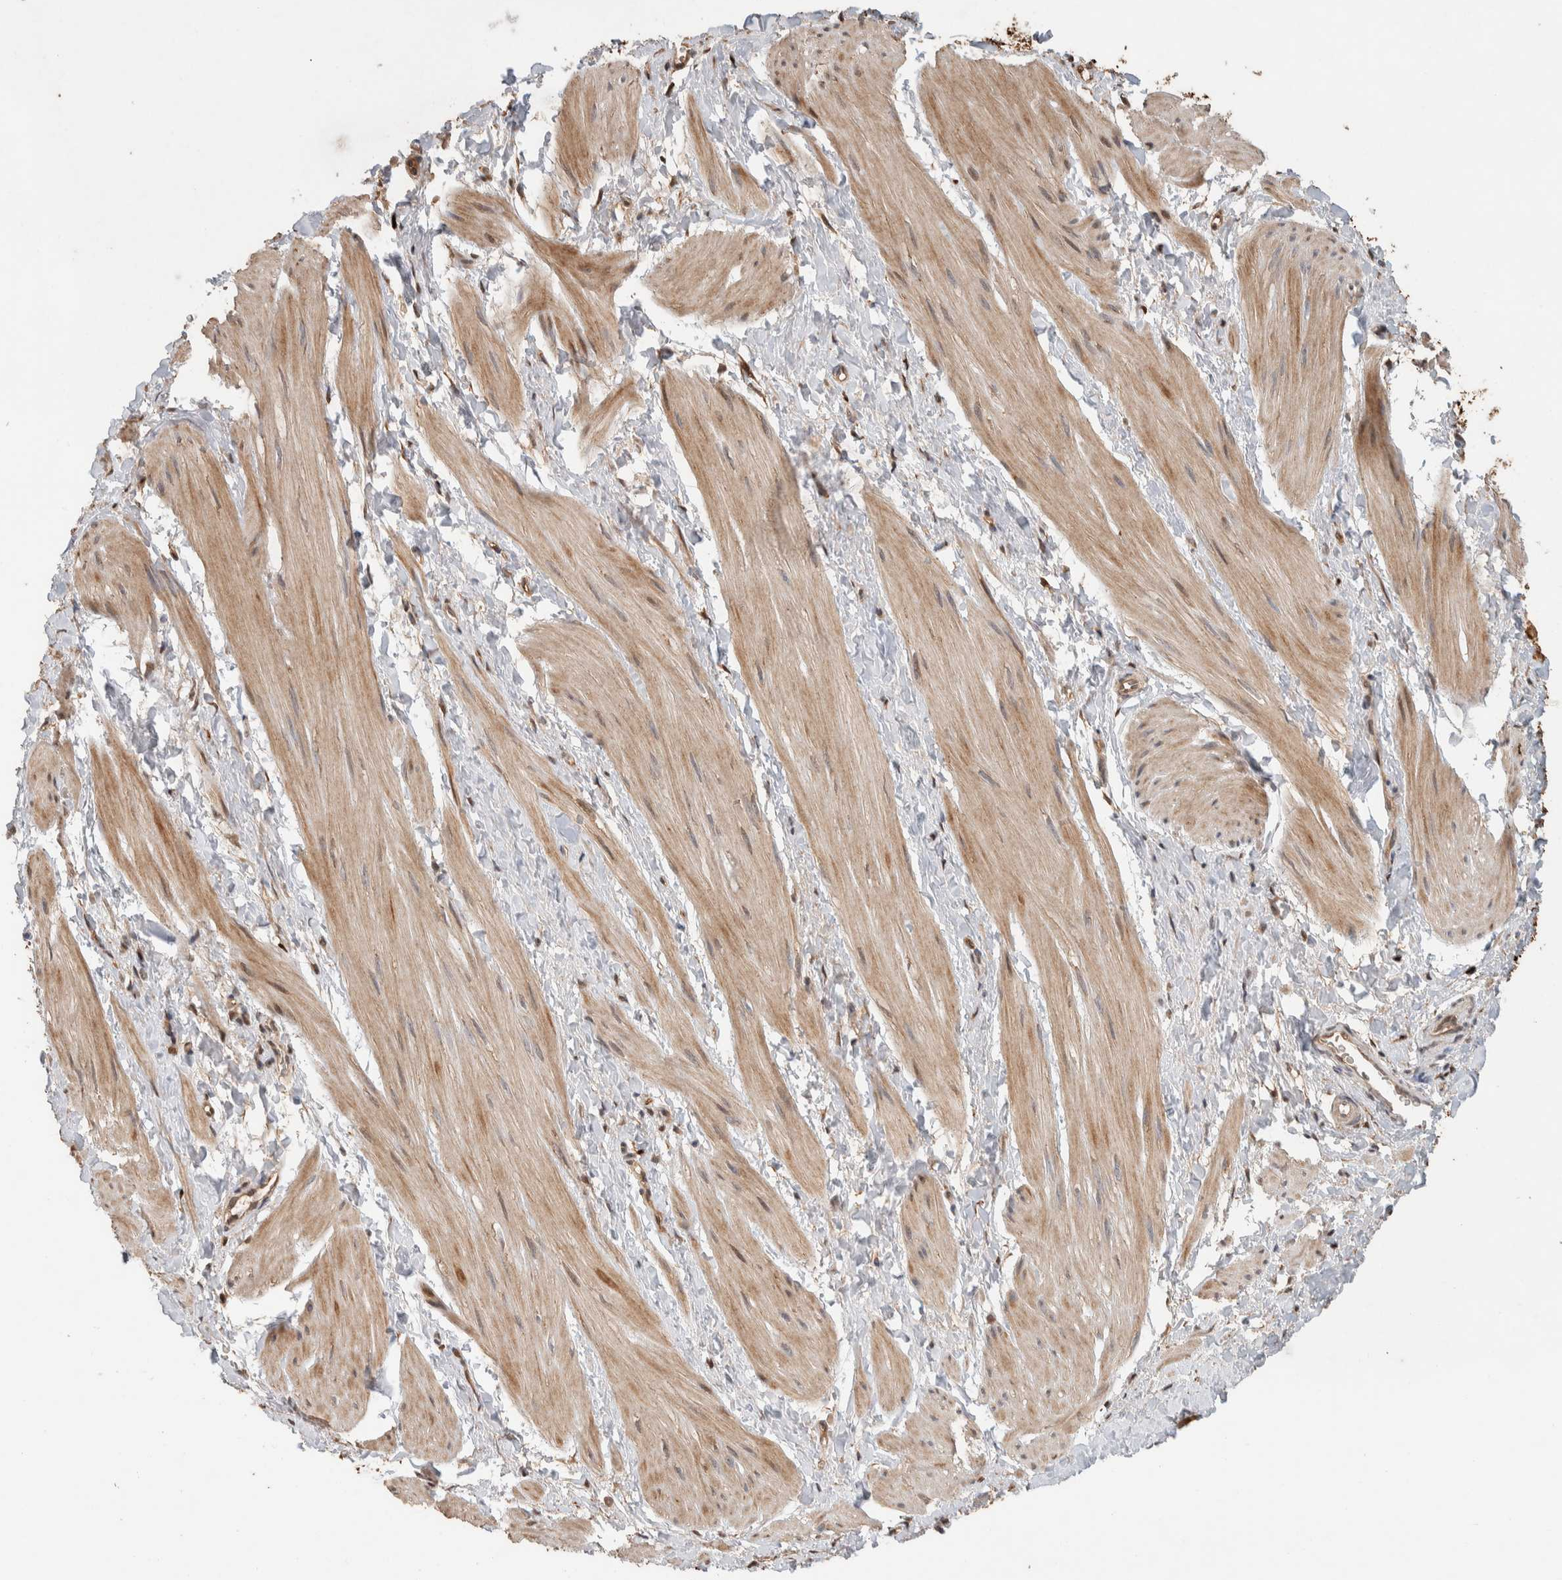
{"staining": {"intensity": "moderate", "quantity": "25%-75%", "location": "cytoplasmic/membranous"}, "tissue": "smooth muscle", "cell_type": "Smooth muscle cells", "image_type": "normal", "snomed": [{"axis": "morphology", "description": "Normal tissue, NOS"}, {"axis": "topography", "description": "Smooth muscle"}], "caption": "The photomicrograph demonstrates immunohistochemical staining of unremarkable smooth muscle. There is moderate cytoplasmic/membranous staining is present in about 25%-75% of smooth muscle cells. The protein of interest is shown in brown color, while the nuclei are stained blue.", "gene": "VPS53", "patient": {"sex": "male", "age": 16}}